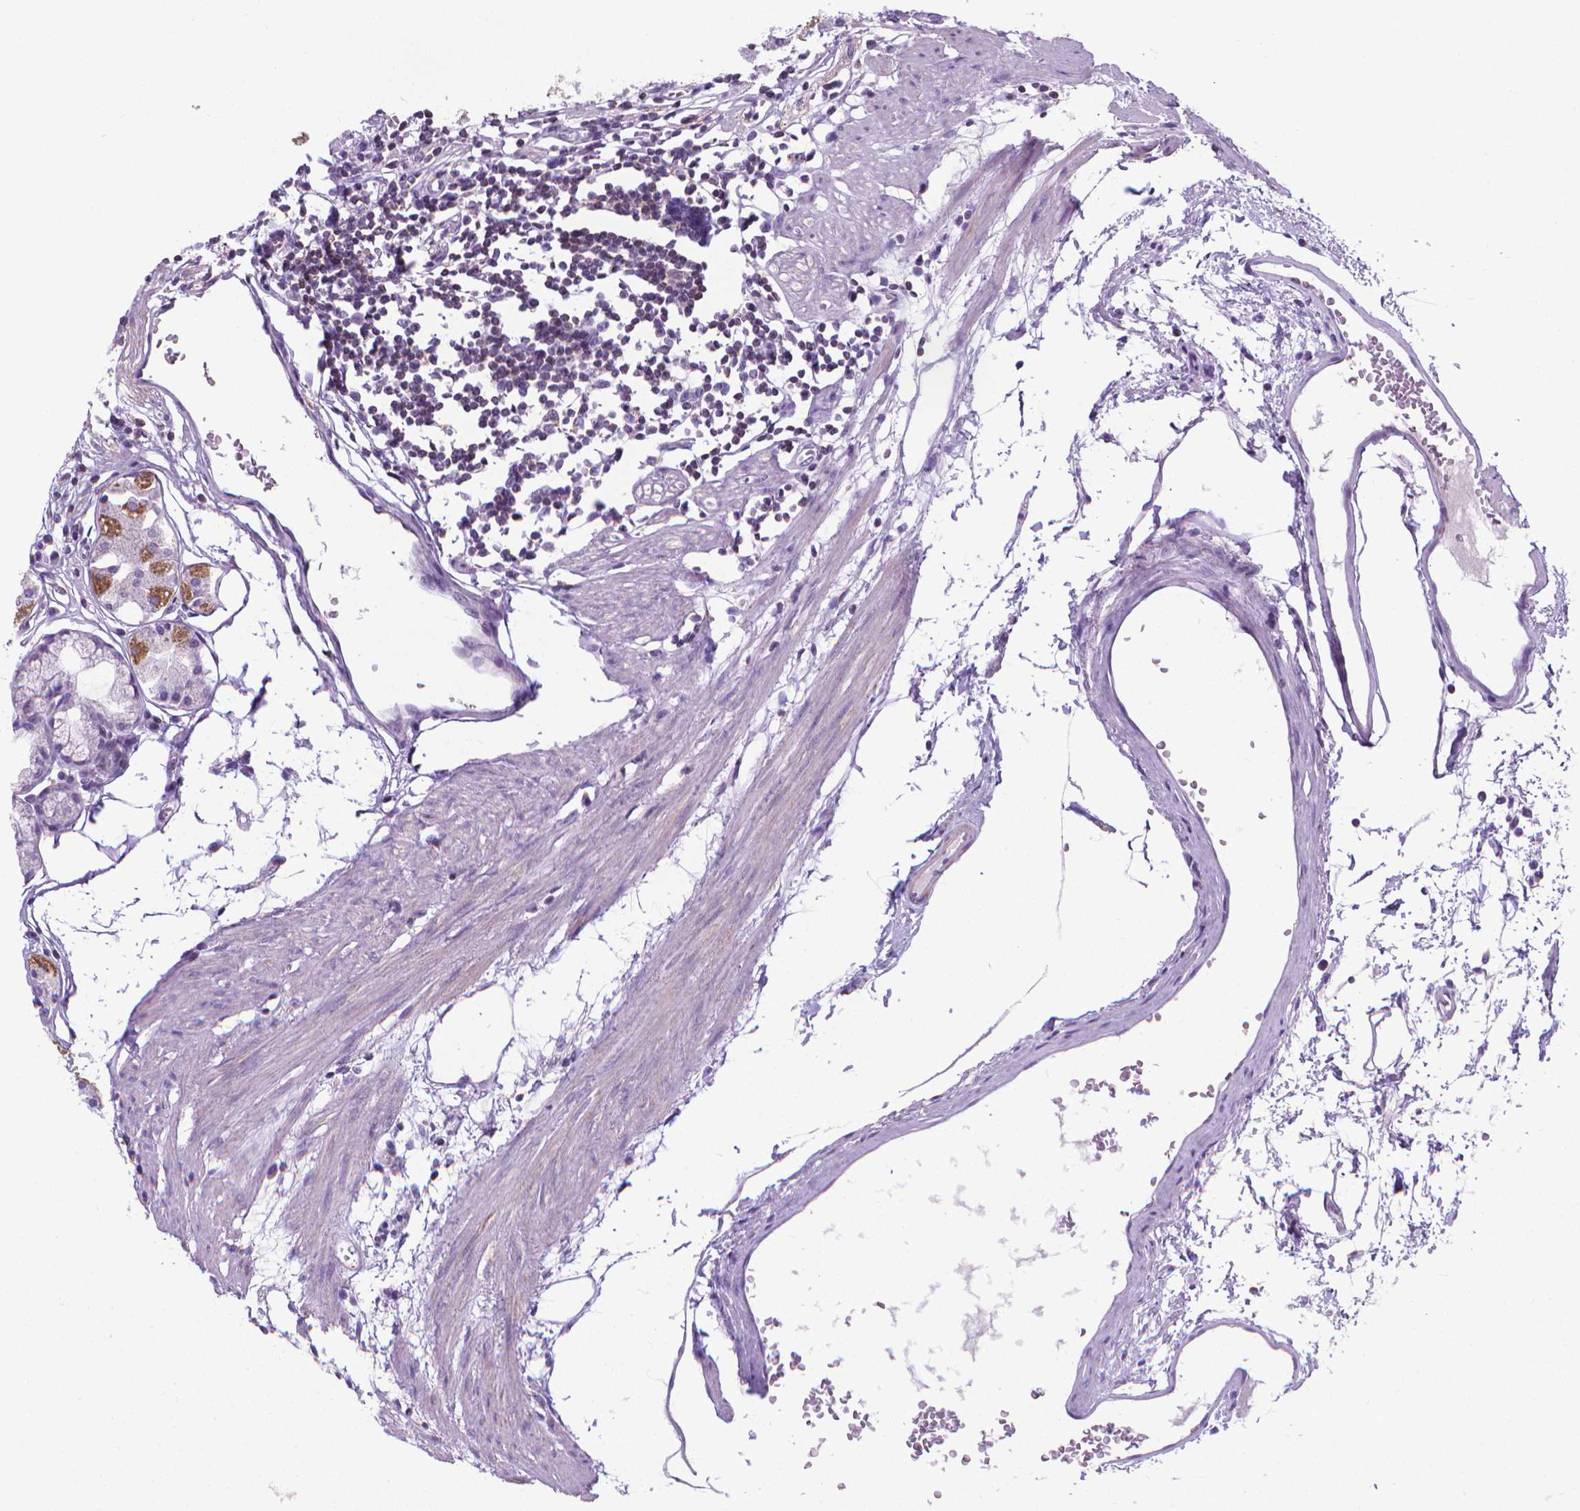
{"staining": {"intensity": "weak", "quantity": "<25%", "location": "cytoplasmic/membranous"}, "tissue": "stomach", "cell_type": "Glandular cells", "image_type": "normal", "snomed": [{"axis": "morphology", "description": "Normal tissue, NOS"}, {"axis": "topography", "description": "Stomach"}], "caption": "Immunohistochemical staining of benign human stomach shows no significant staining in glandular cells. The staining was performed using DAB to visualize the protein expression in brown, while the nuclei were stained in blue with hematoxylin (Magnification: 20x).", "gene": "POU3F3", "patient": {"sex": "male", "age": 55}}